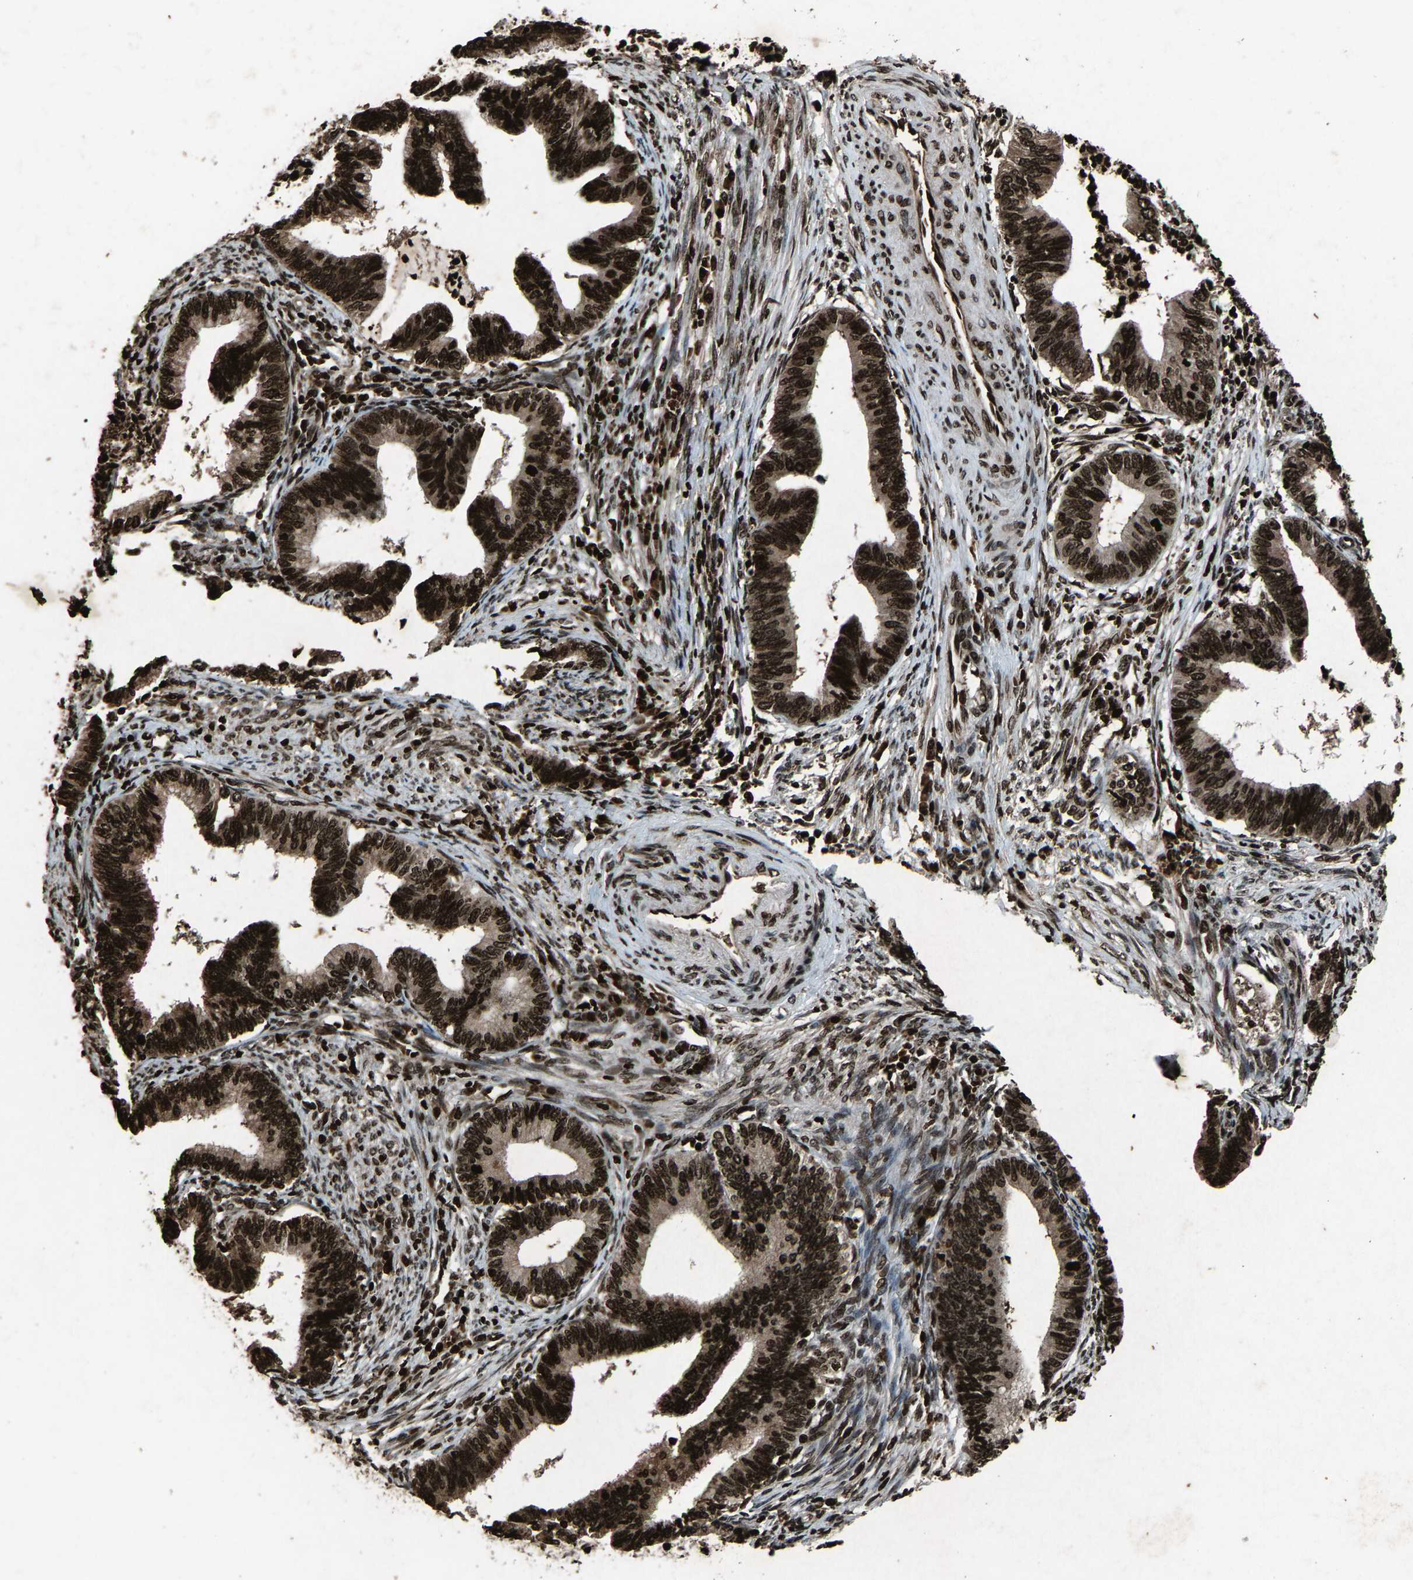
{"staining": {"intensity": "strong", "quantity": ">75%", "location": "nuclear"}, "tissue": "cervical cancer", "cell_type": "Tumor cells", "image_type": "cancer", "snomed": [{"axis": "morphology", "description": "Adenocarcinoma, NOS"}, {"axis": "topography", "description": "Cervix"}], "caption": "DAB (3,3'-diaminobenzidine) immunohistochemical staining of cervical cancer shows strong nuclear protein positivity in about >75% of tumor cells.", "gene": "H4C1", "patient": {"sex": "female", "age": 36}}